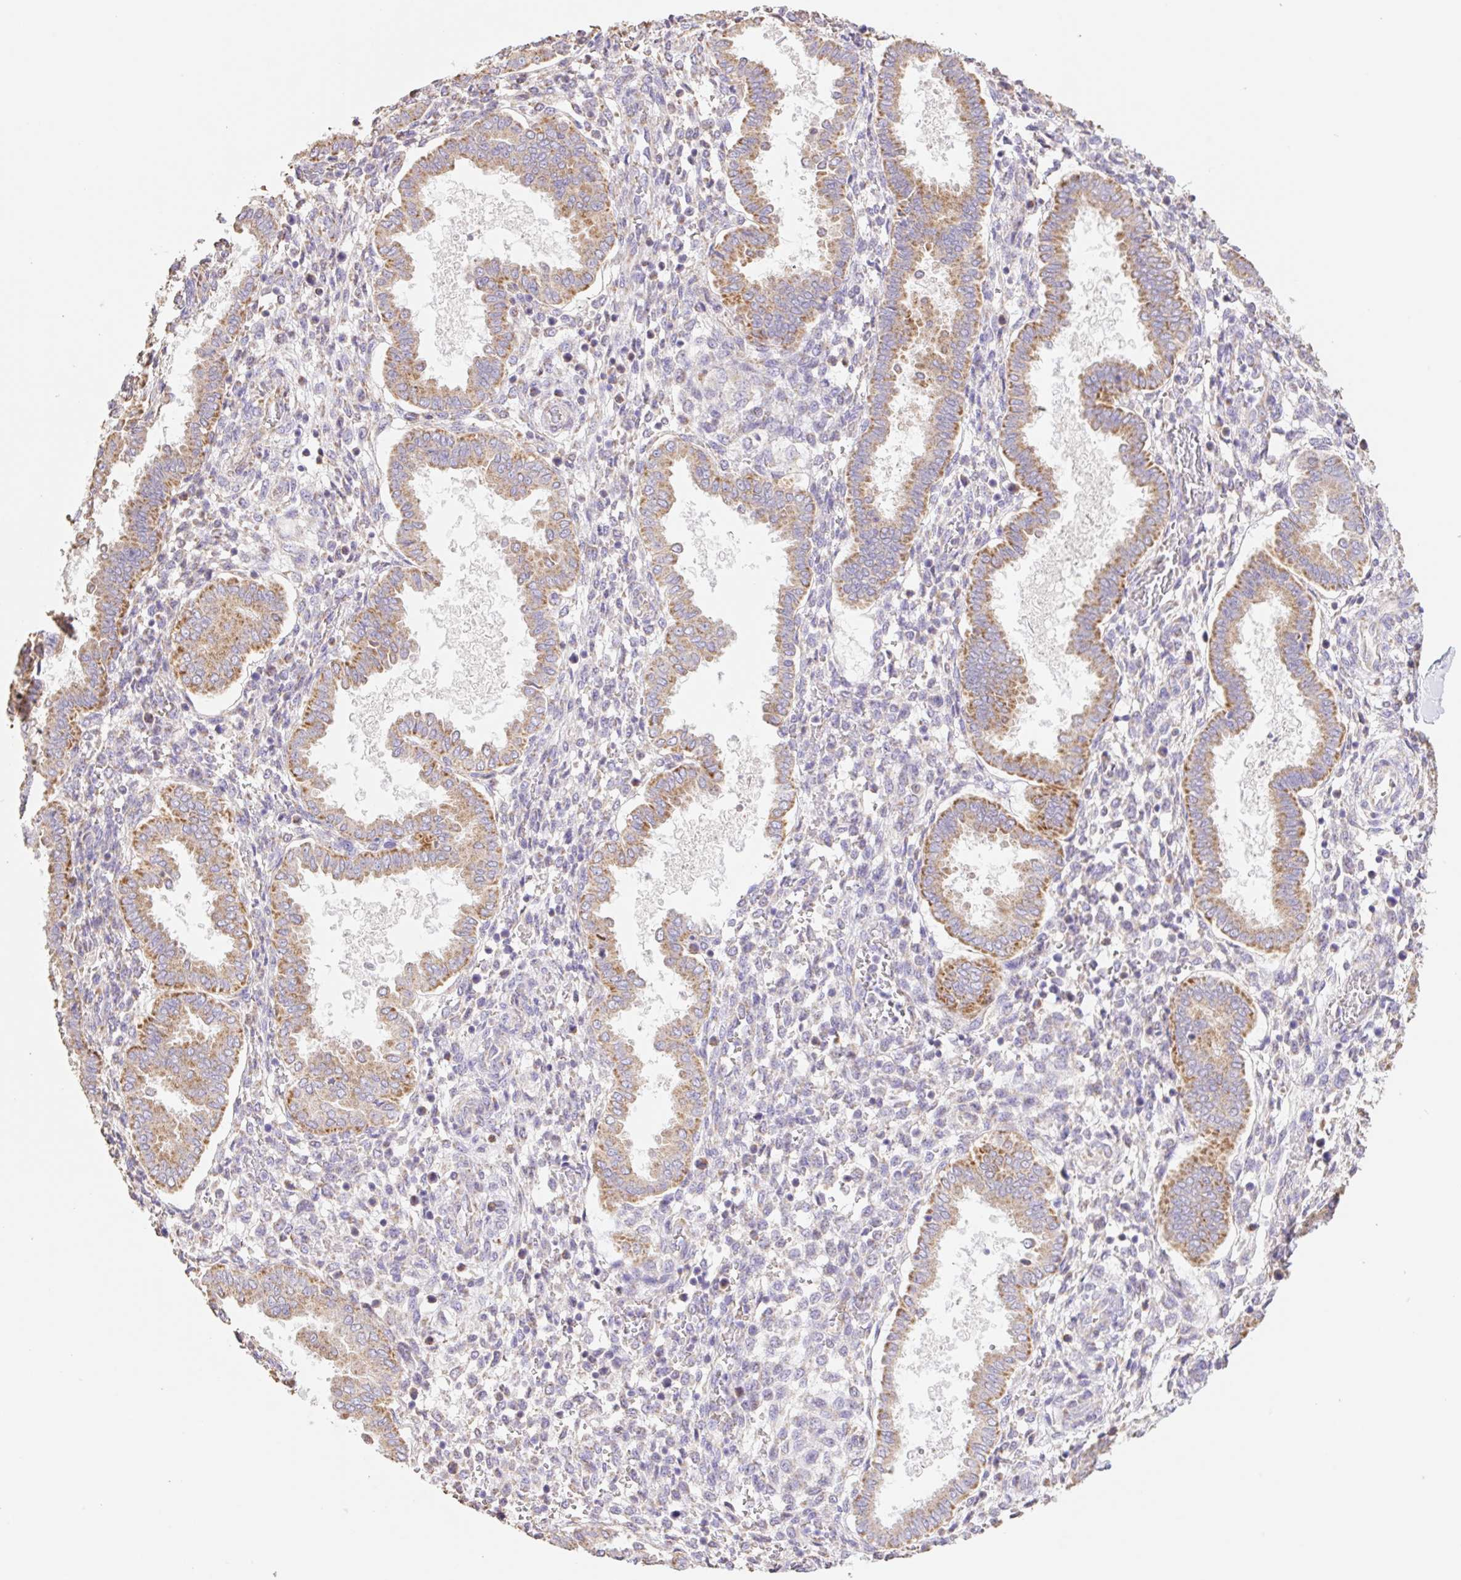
{"staining": {"intensity": "negative", "quantity": "none", "location": "none"}, "tissue": "endometrium", "cell_type": "Cells in endometrial stroma", "image_type": "normal", "snomed": [{"axis": "morphology", "description": "Normal tissue, NOS"}, {"axis": "topography", "description": "Endometrium"}], "caption": "Immunohistochemistry (IHC) photomicrograph of unremarkable endometrium: endometrium stained with DAB (3,3'-diaminobenzidine) shows no significant protein expression in cells in endometrial stroma.", "gene": "COPZ2", "patient": {"sex": "female", "age": 24}}